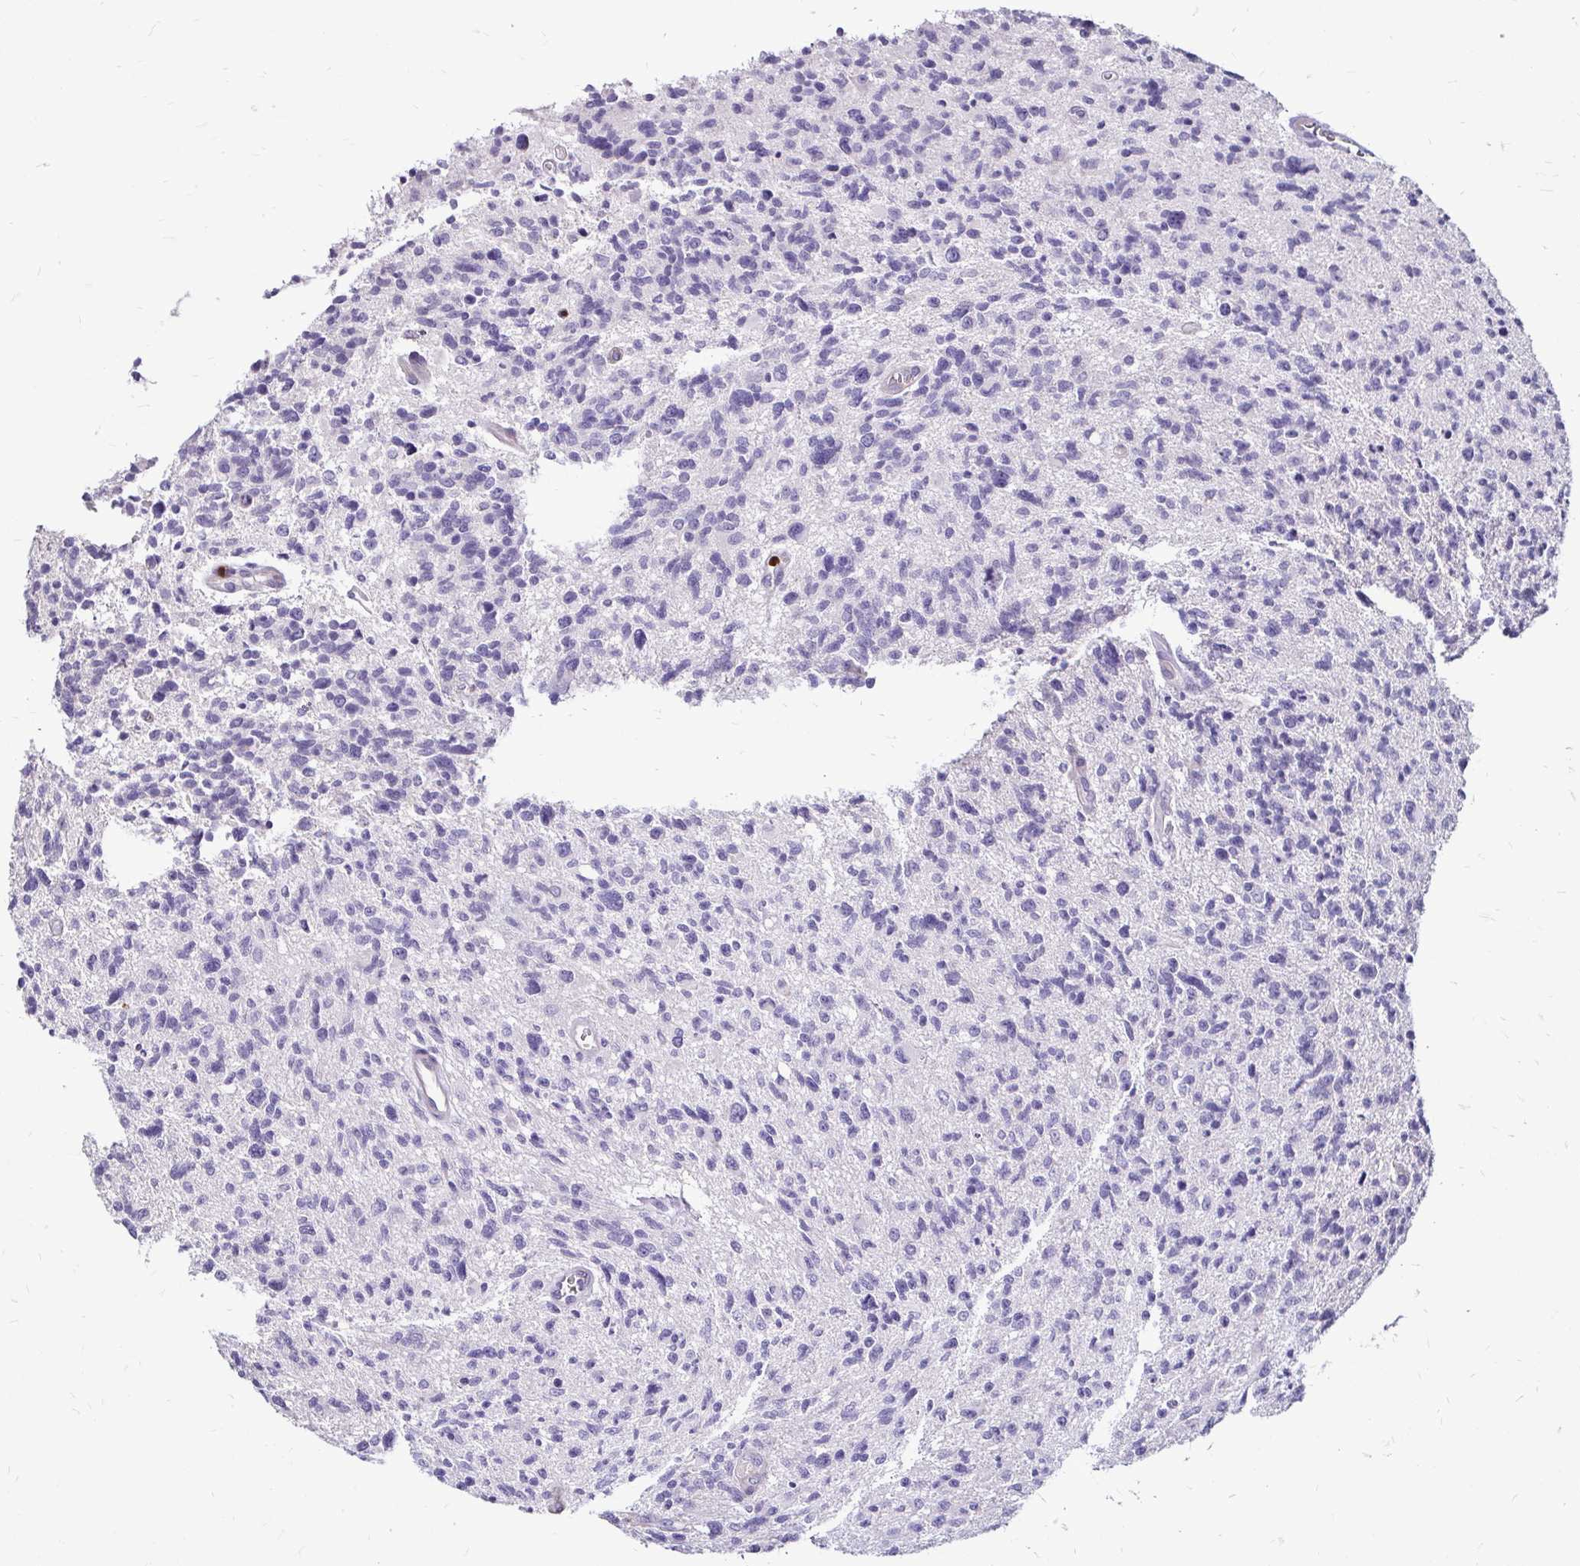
{"staining": {"intensity": "negative", "quantity": "none", "location": "none"}, "tissue": "glioma", "cell_type": "Tumor cells", "image_type": "cancer", "snomed": [{"axis": "morphology", "description": "Glioma, malignant, High grade"}, {"axis": "topography", "description": "Brain"}], "caption": "Immunohistochemistry micrograph of human glioma stained for a protein (brown), which displays no expression in tumor cells.", "gene": "ZFP1", "patient": {"sex": "male", "age": 29}}